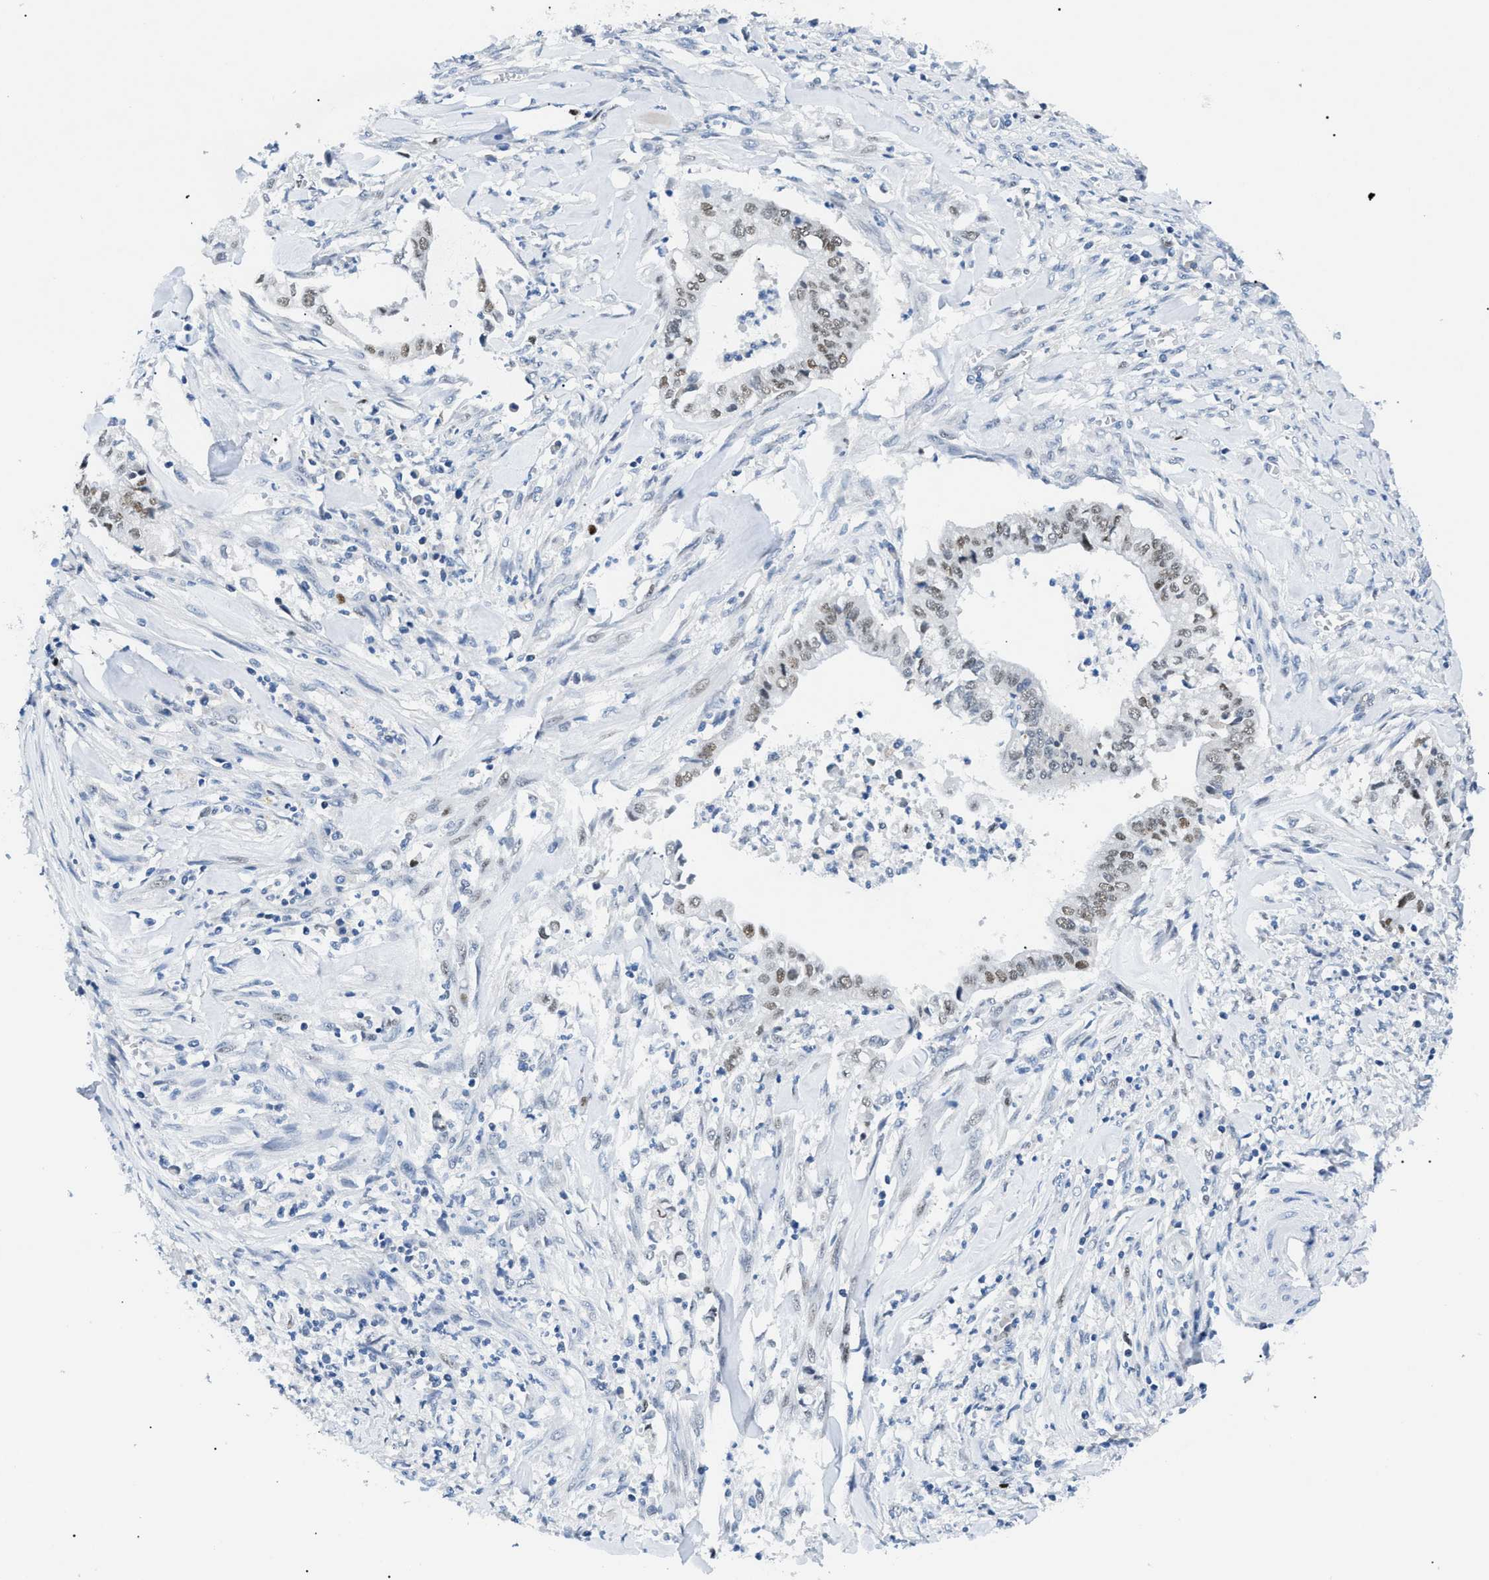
{"staining": {"intensity": "weak", "quantity": "25%-75%", "location": "nuclear"}, "tissue": "cervical cancer", "cell_type": "Tumor cells", "image_type": "cancer", "snomed": [{"axis": "morphology", "description": "Adenocarcinoma, NOS"}, {"axis": "topography", "description": "Cervix"}], "caption": "Immunohistochemical staining of cervical cancer shows low levels of weak nuclear protein staining in about 25%-75% of tumor cells.", "gene": "SMARCC1", "patient": {"sex": "female", "age": 44}}